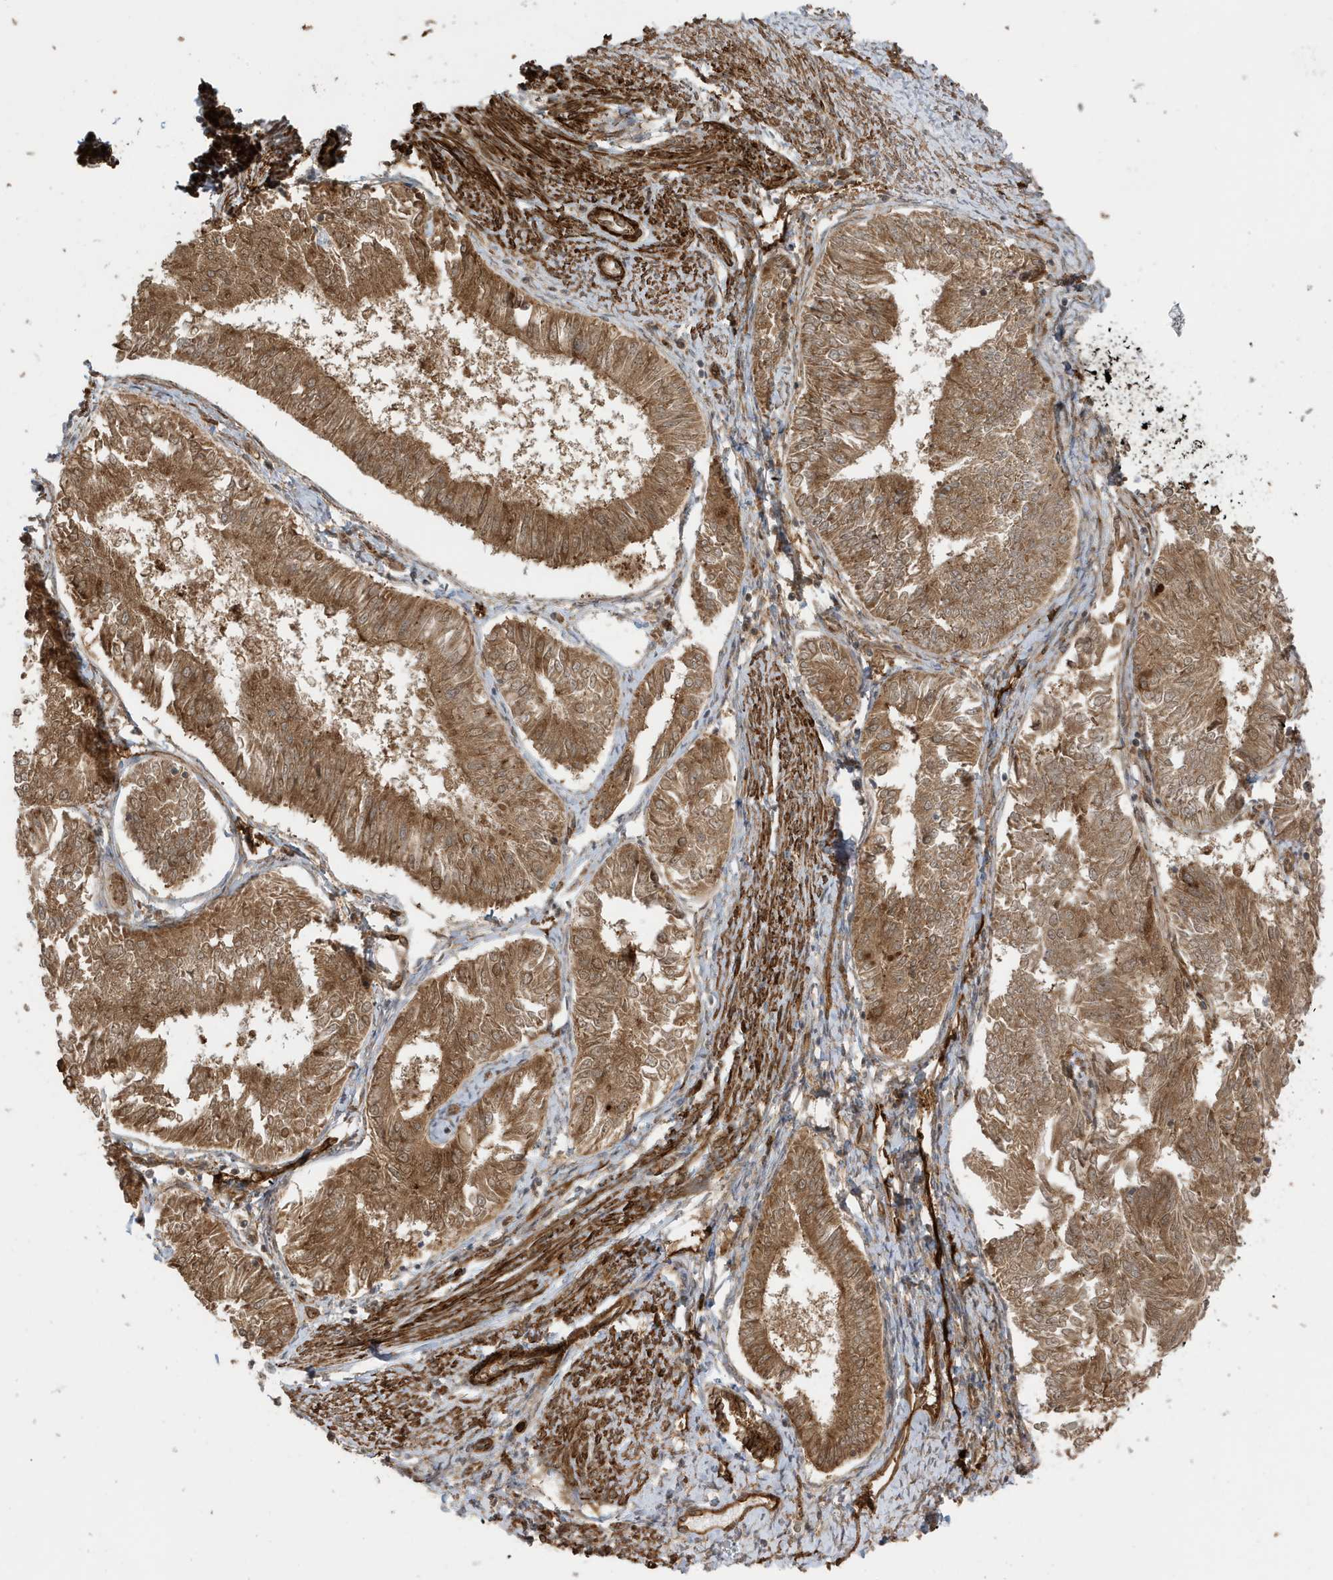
{"staining": {"intensity": "moderate", "quantity": ">75%", "location": "cytoplasmic/membranous"}, "tissue": "endometrial cancer", "cell_type": "Tumor cells", "image_type": "cancer", "snomed": [{"axis": "morphology", "description": "Adenocarcinoma, NOS"}, {"axis": "topography", "description": "Endometrium"}], "caption": "Moderate cytoplasmic/membranous expression is identified in approximately >75% of tumor cells in endometrial cancer (adenocarcinoma).", "gene": "CDC42EP3", "patient": {"sex": "female", "age": 58}}